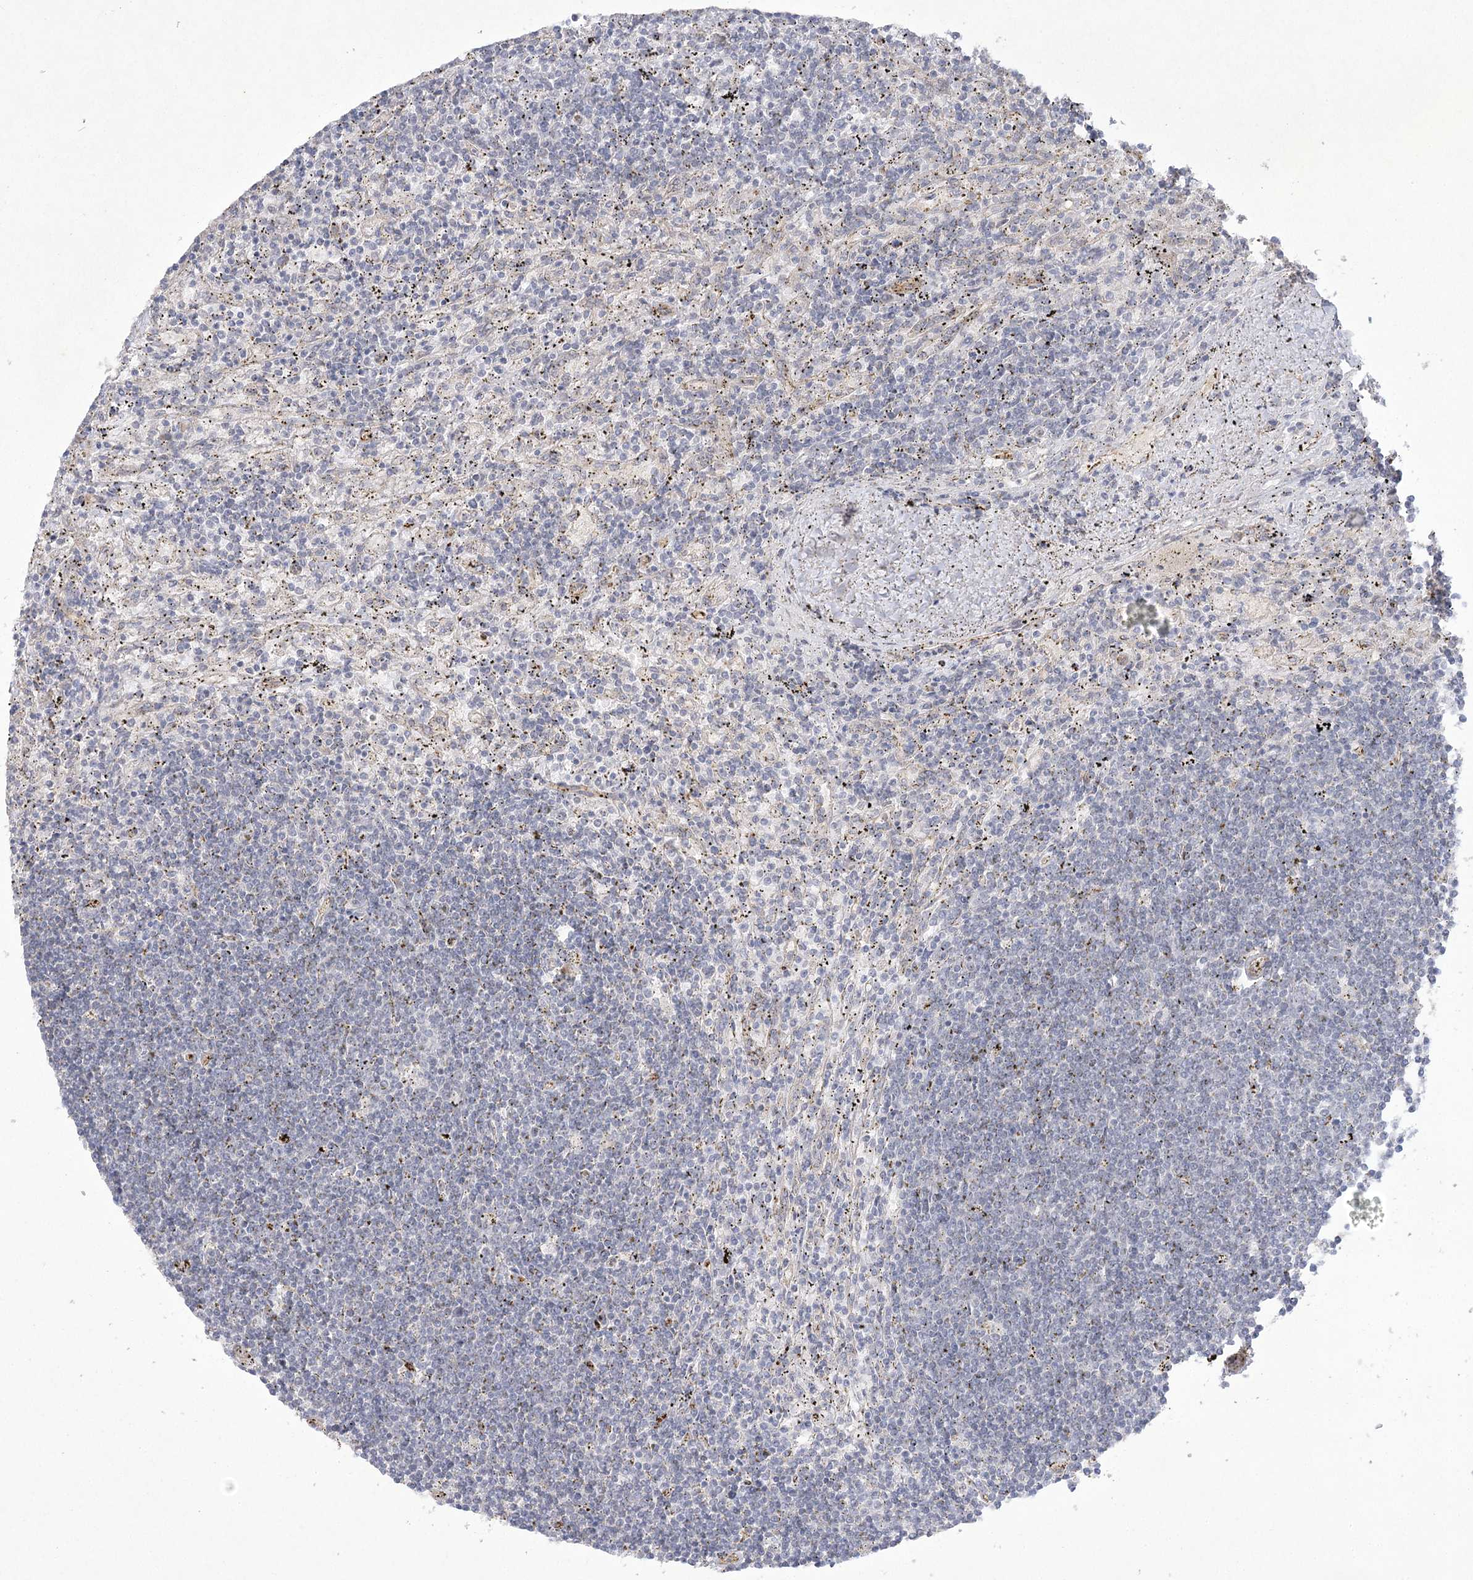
{"staining": {"intensity": "negative", "quantity": "none", "location": "none"}, "tissue": "lymphoma", "cell_type": "Tumor cells", "image_type": "cancer", "snomed": [{"axis": "morphology", "description": "Malignant lymphoma, non-Hodgkin's type, Low grade"}, {"axis": "topography", "description": "Spleen"}], "caption": "Tumor cells are negative for brown protein staining in low-grade malignant lymphoma, non-Hodgkin's type.", "gene": "AMTN", "patient": {"sex": "male", "age": 76}}